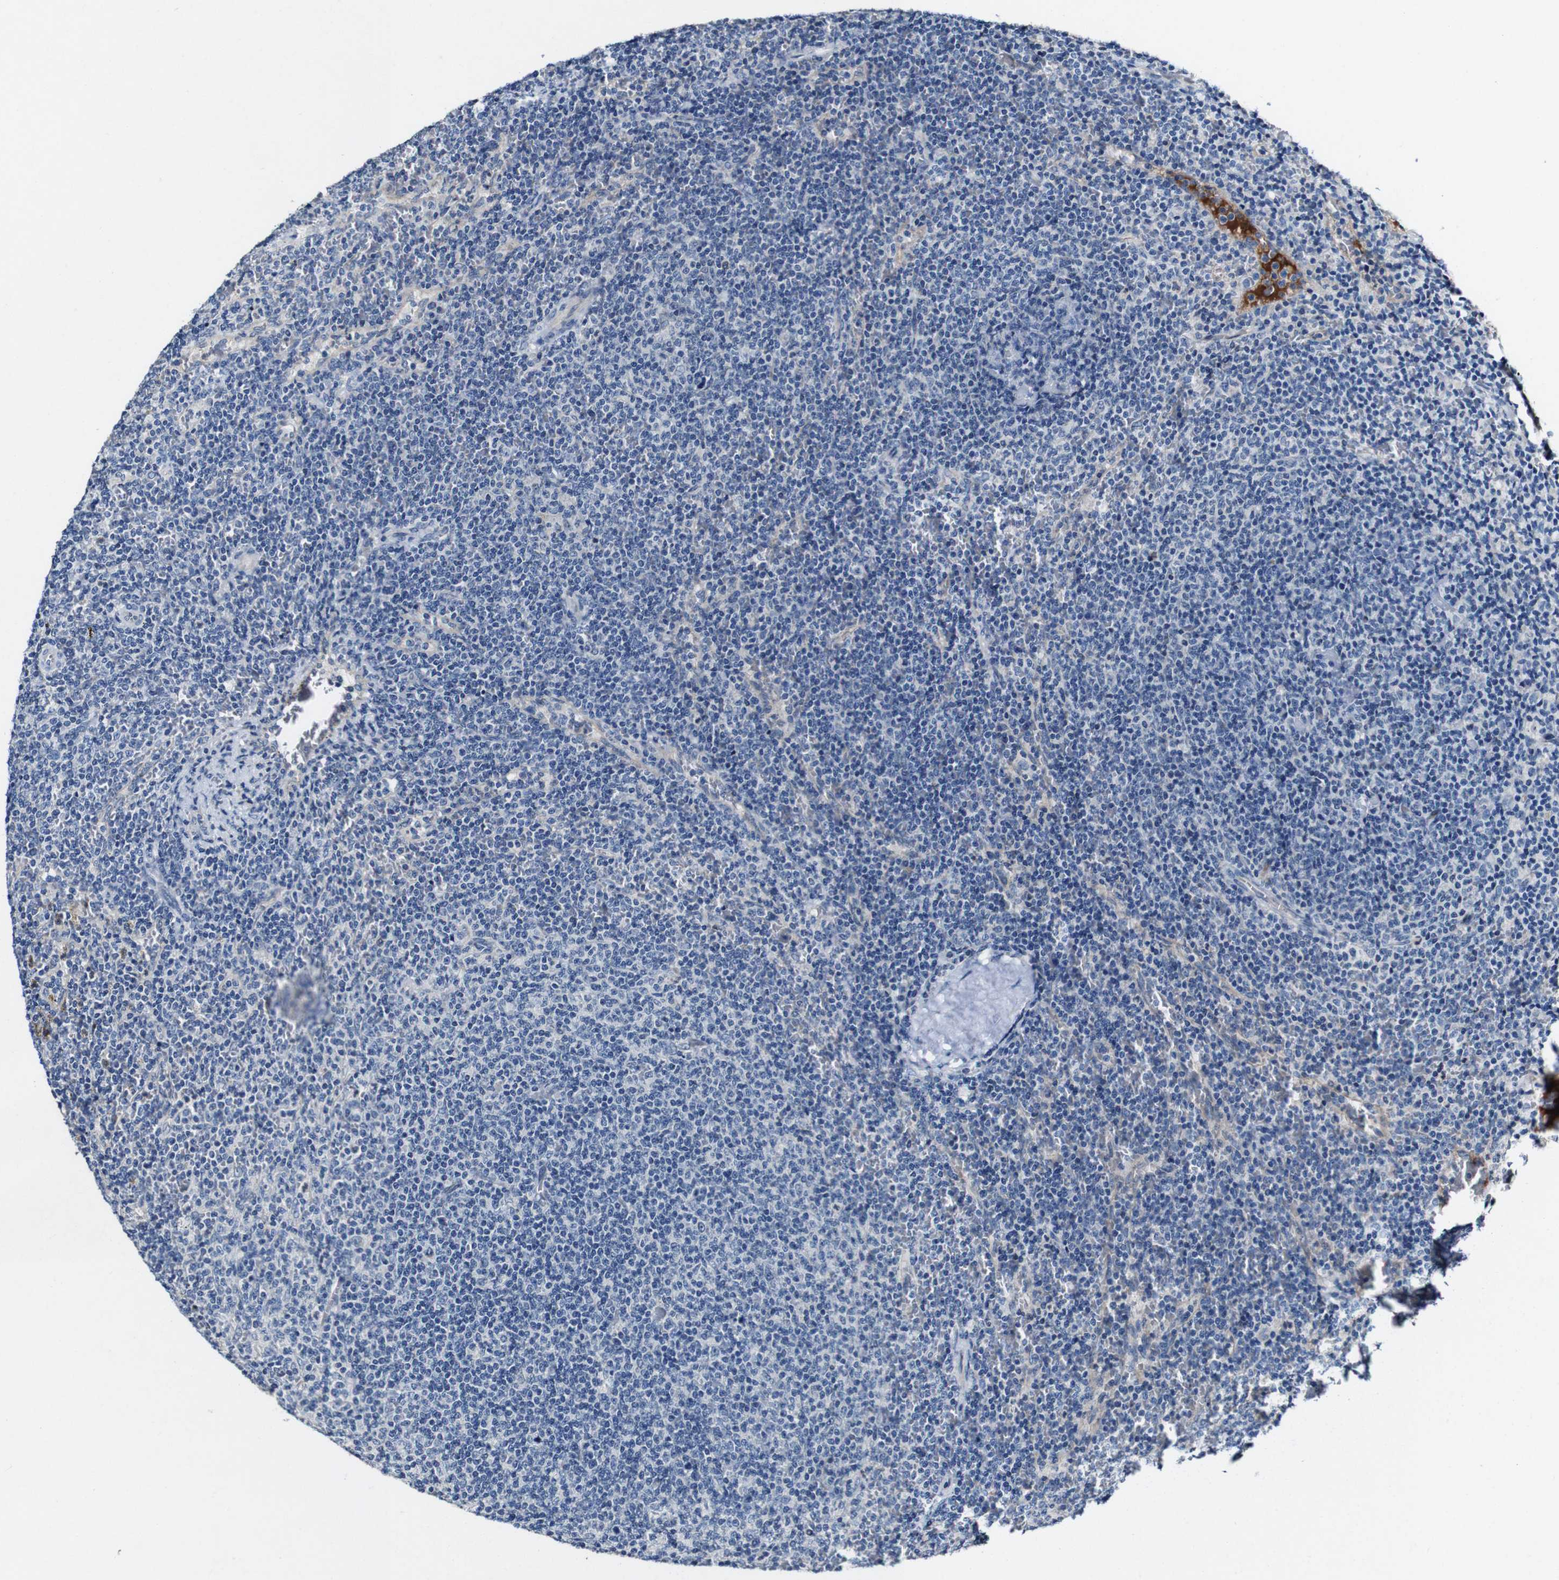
{"staining": {"intensity": "negative", "quantity": "none", "location": "none"}, "tissue": "lymphoma", "cell_type": "Tumor cells", "image_type": "cancer", "snomed": [{"axis": "morphology", "description": "Malignant lymphoma, non-Hodgkin's type, Low grade"}, {"axis": "topography", "description": "Spleen"}], "caption": "Tumor cells show no significant protein staining in malignant lymphoma, non-Hodgkin's type (low-grade).", "gene": "GRAMD1A", "patient": {"sex": "female", "age": 50}}